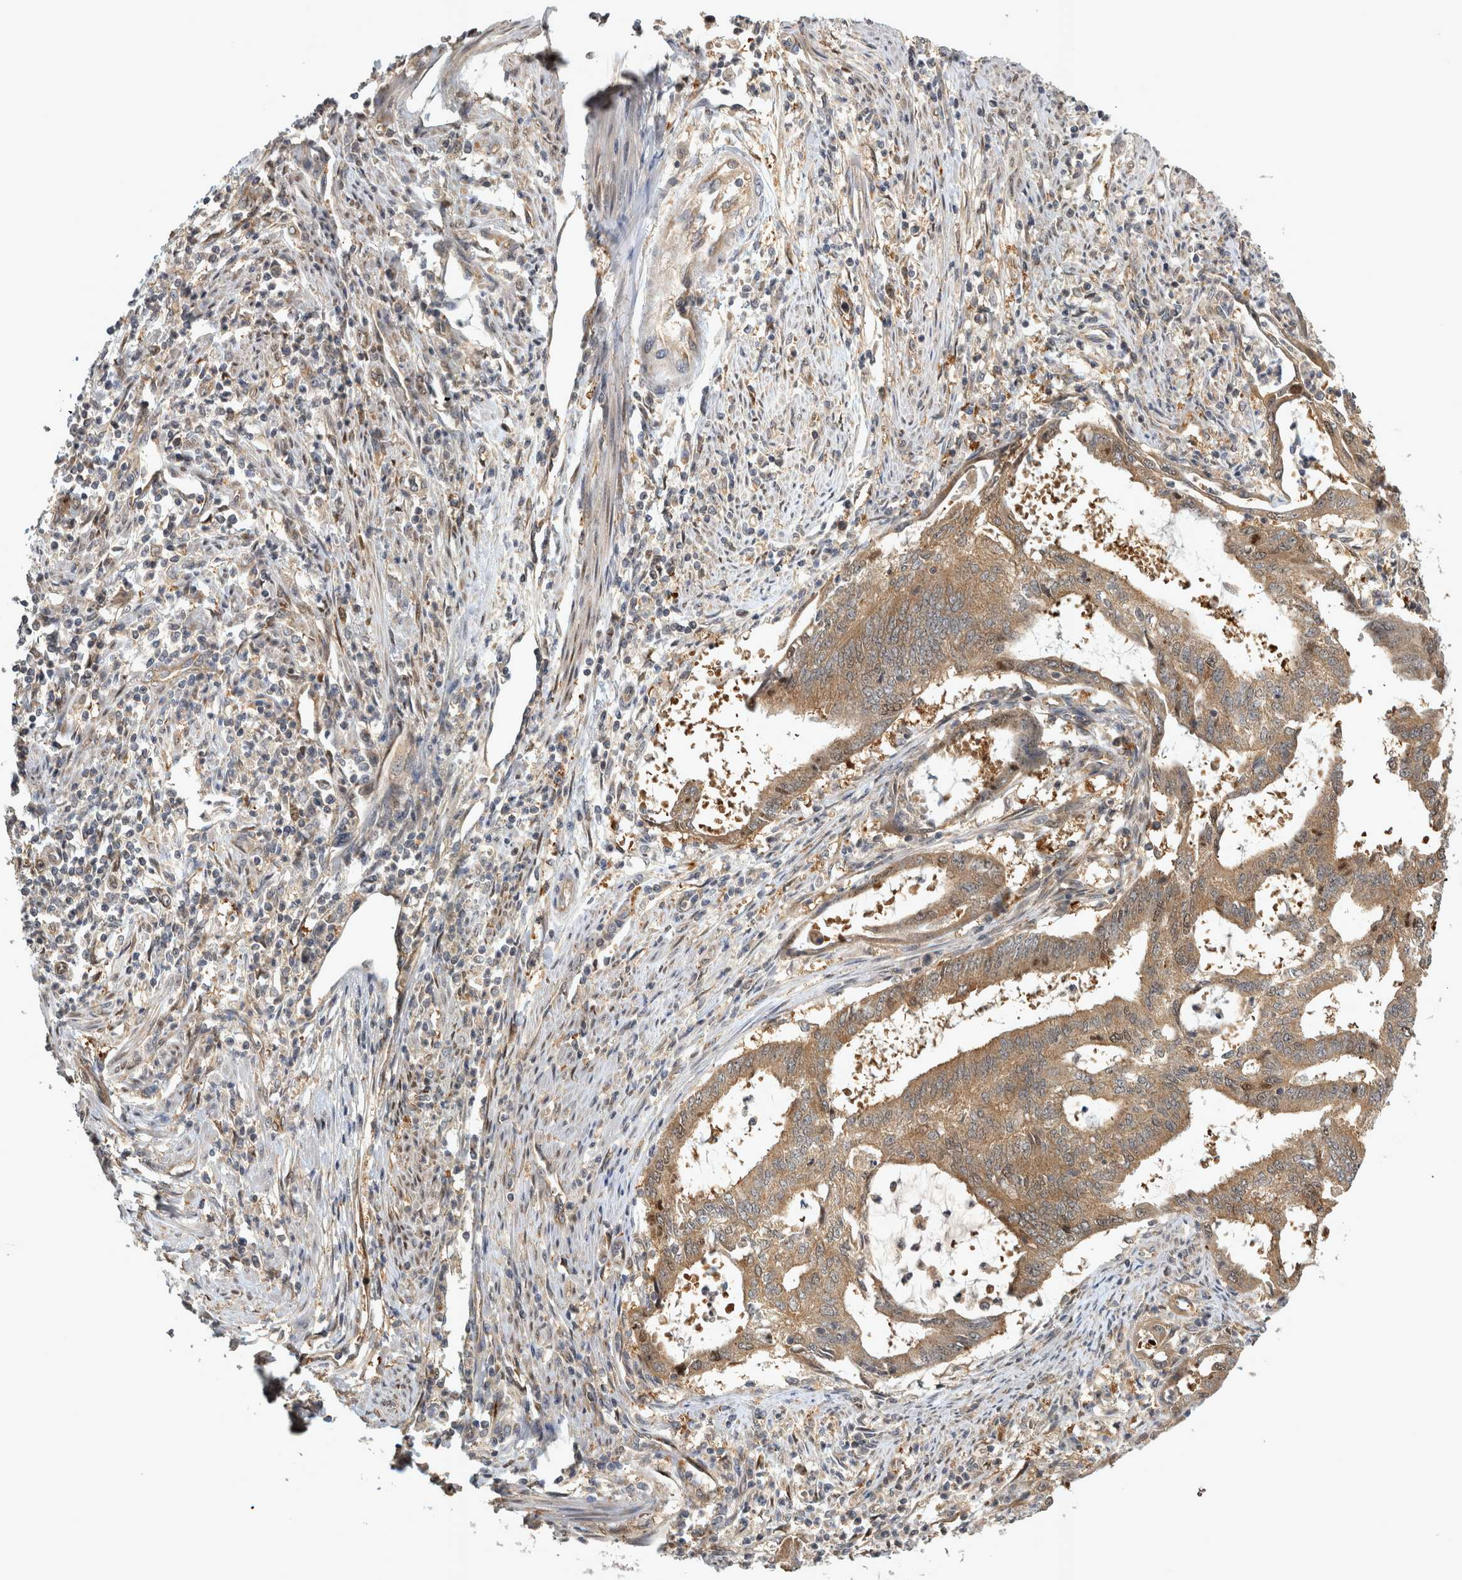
{"staining": {"intensity": "moderate", "quantity": ">75%", "location": "cytoplasmic/membranous"}, "tissue": "endometrial cancer", "cell_type": "Tumor cells", "image_type": "cancer", "snomed": [{"axis": "morphology", "description": "Adenocarcinoma, NOS"}, {"axis": "topography", "description": "Endometrium"}], "caption": "Immunohistochemical staining of endometrial cancer (adenocarcinoma) shows medium levels of moderate cytoplasmic/membranous positivity in about >75% of tumor cells. (brown staining indicates protein expression, while blue staining denotes nuclei).", "gene": "TRMT61B", "patient": {"sex": "female", "age": 51}}